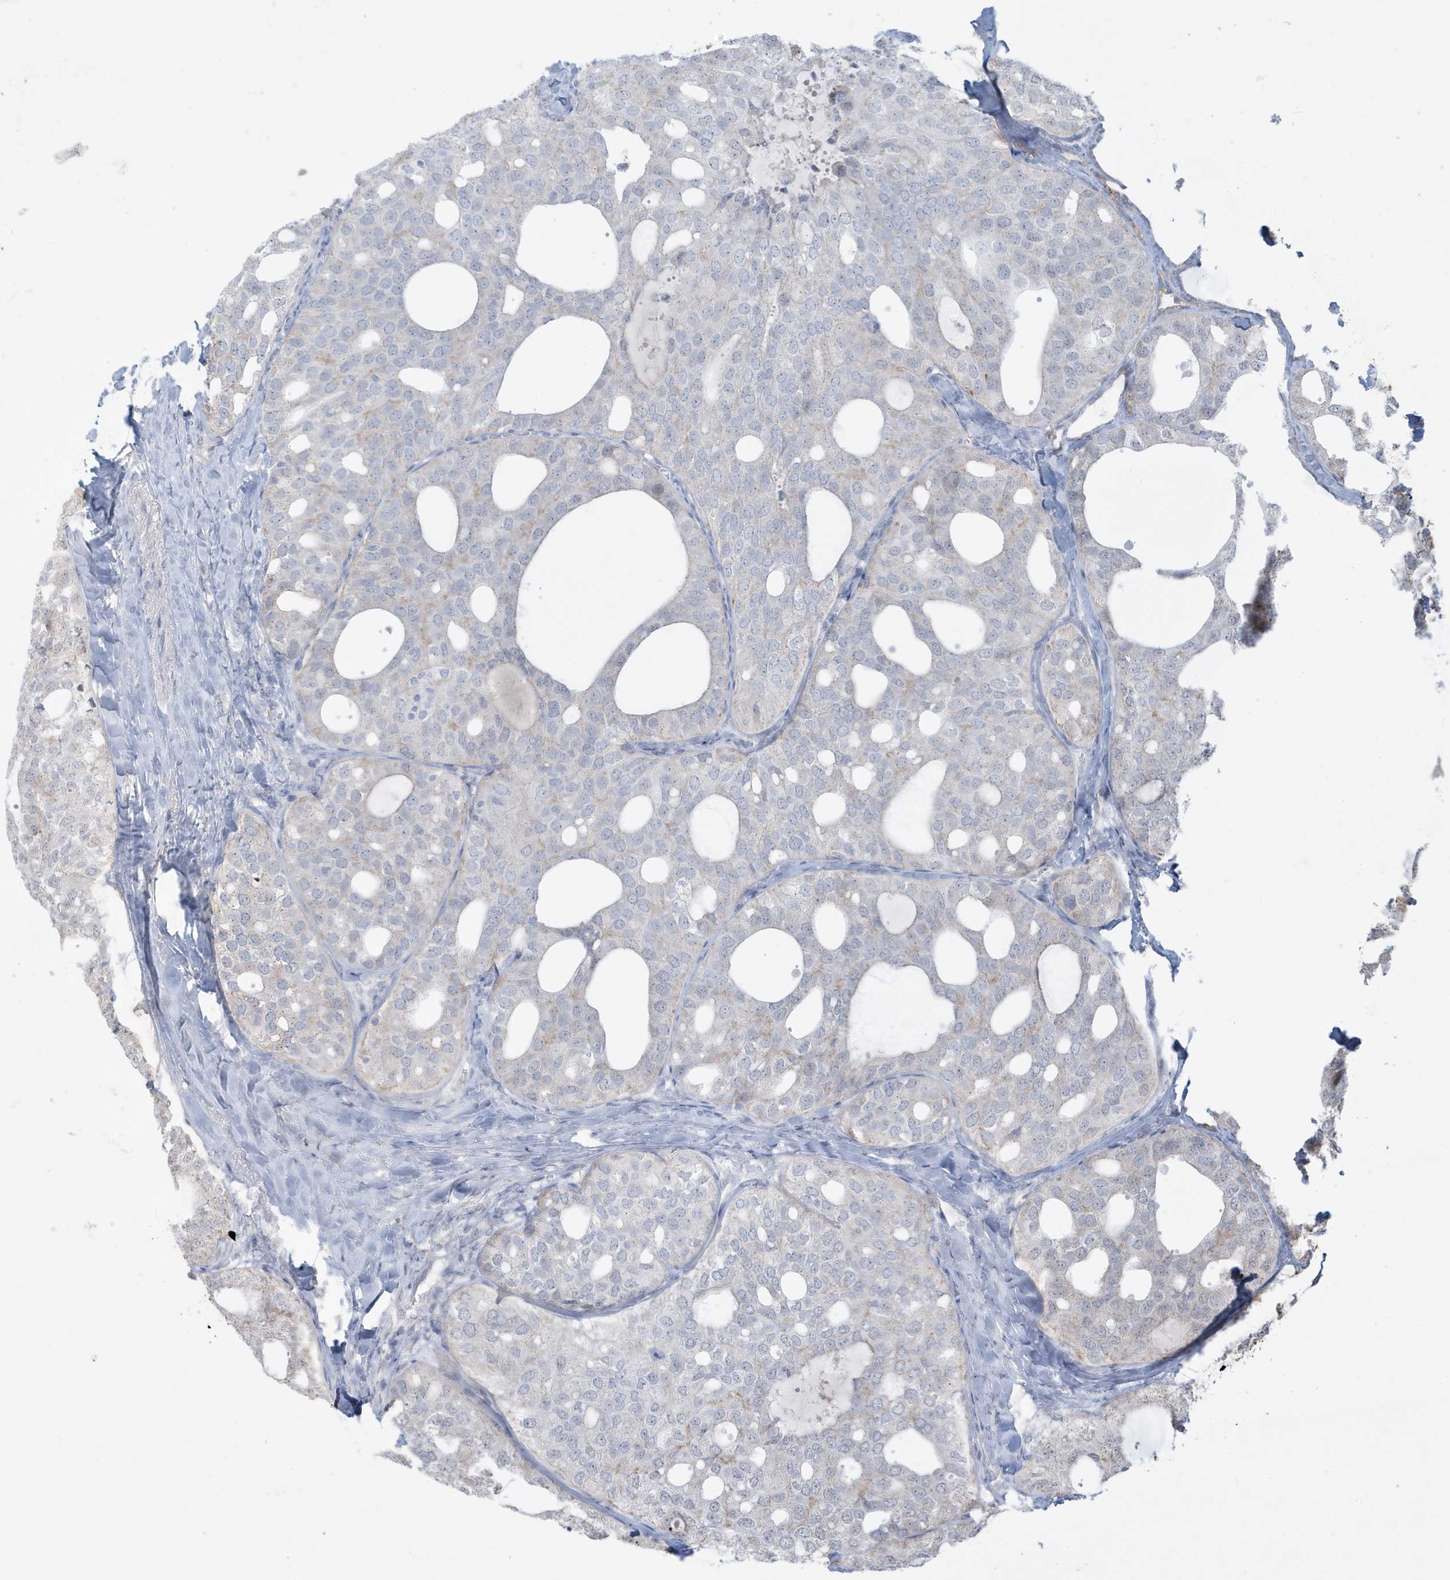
{"staining": {"intensity": "negative", "quantity": "none", "location": "none"}, "tissue": "thyroid cancer", "cell_type": "Tumor cells", "image_type": "cancer", "snomed": [{"axis": "morphology", "description": "Follicular adenoma carcinoma, NOS"}, {"axis": "topography", "description": "Thyroid gland"}], "caption": "There is no significant staining in tumor cells of follicular adenoma carcinoma (thyroid).", "gene": "FNDC1", "patient": {"sex": "male", "age": 75}}